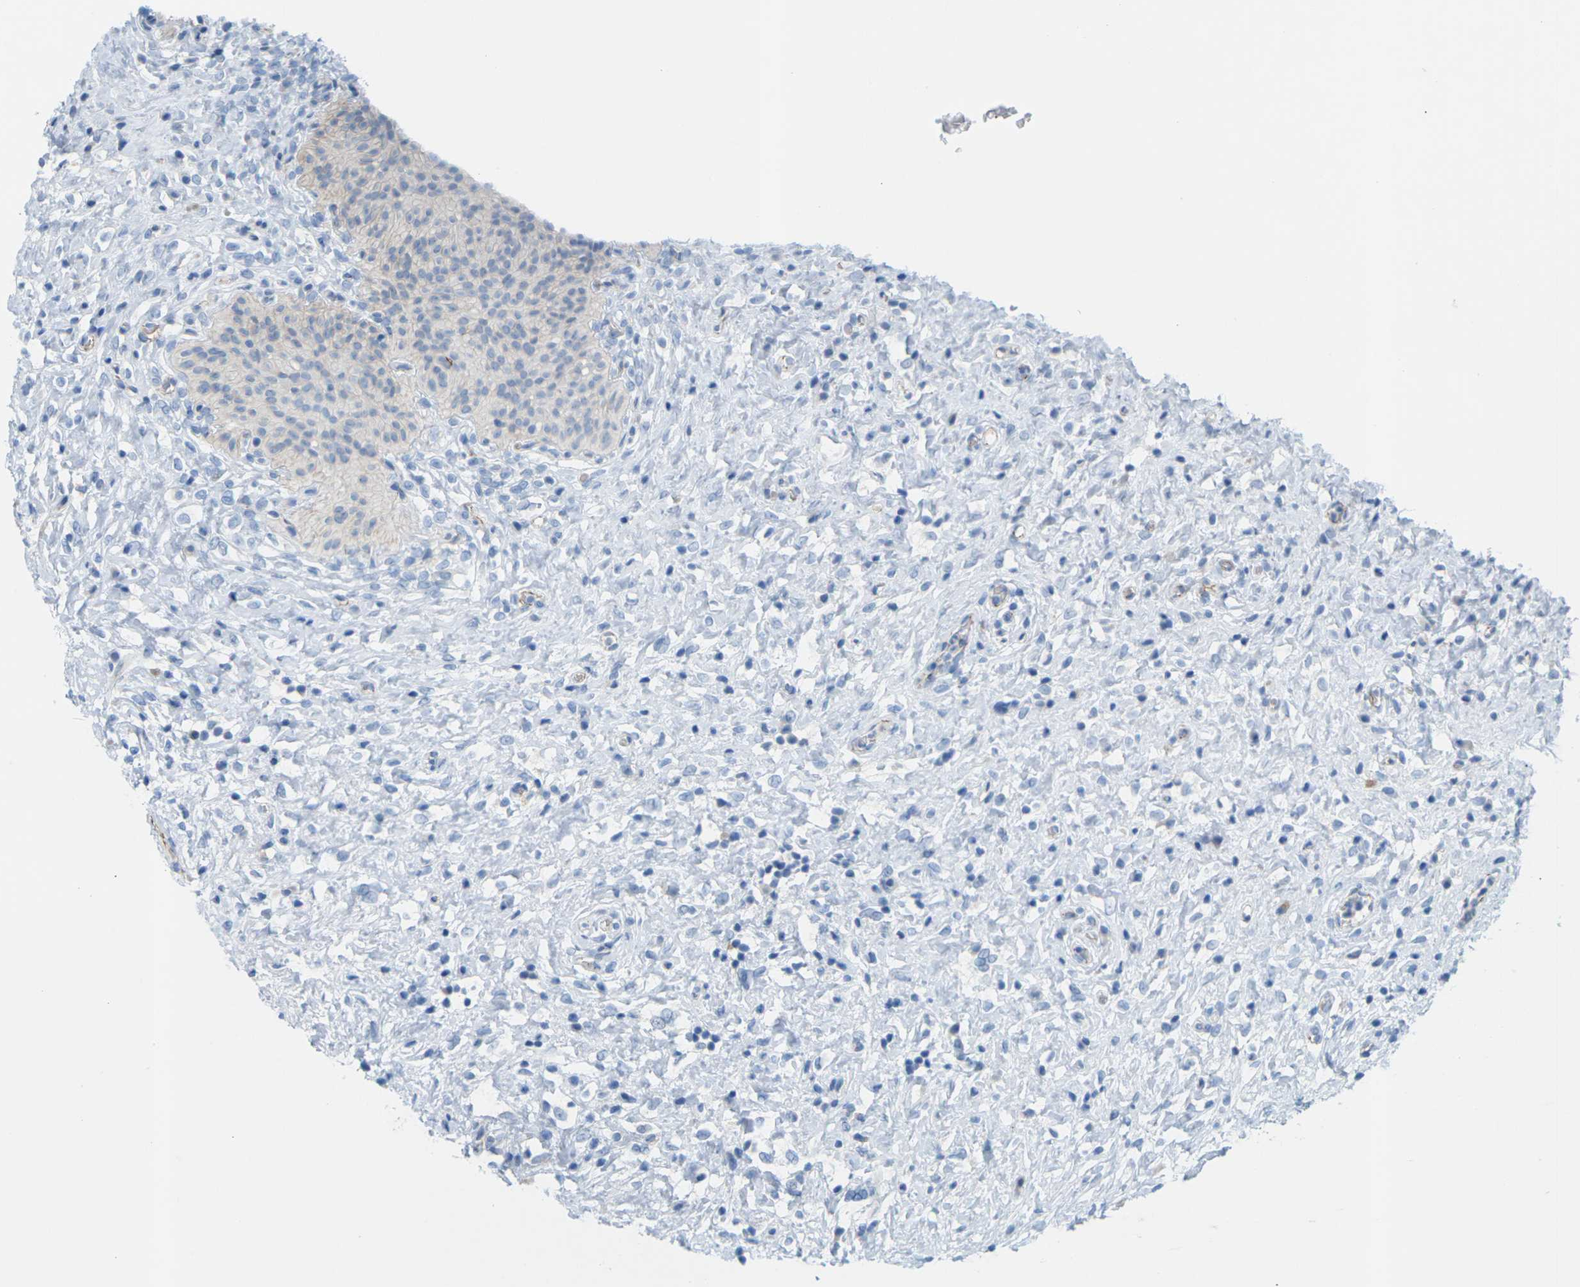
{"staining": {"intensity": "moderate", "quantity": "25%-75%", "location": "cytoplasmic/membranous"}, "tissue": "urinary bladder", "cell_type": "Urothelial cells", "image_type": "normal", "snomed": [{"axis": "morphology", "description": "Normal tissue, NOS"}, {"axis": "morphology", "description": "Urothelial carcinoma, High grade"}, {"axis": "topography", "description": "Urinary bladder"}], "caption": "Immunohistochemical staining of benign urinary bladder displays moderate cytoplasmic/membranous protein expression in about 25%-75% of urothelial cells.", "gene": "CLDN3", "patient": {"sex": "male", "age": 46}}